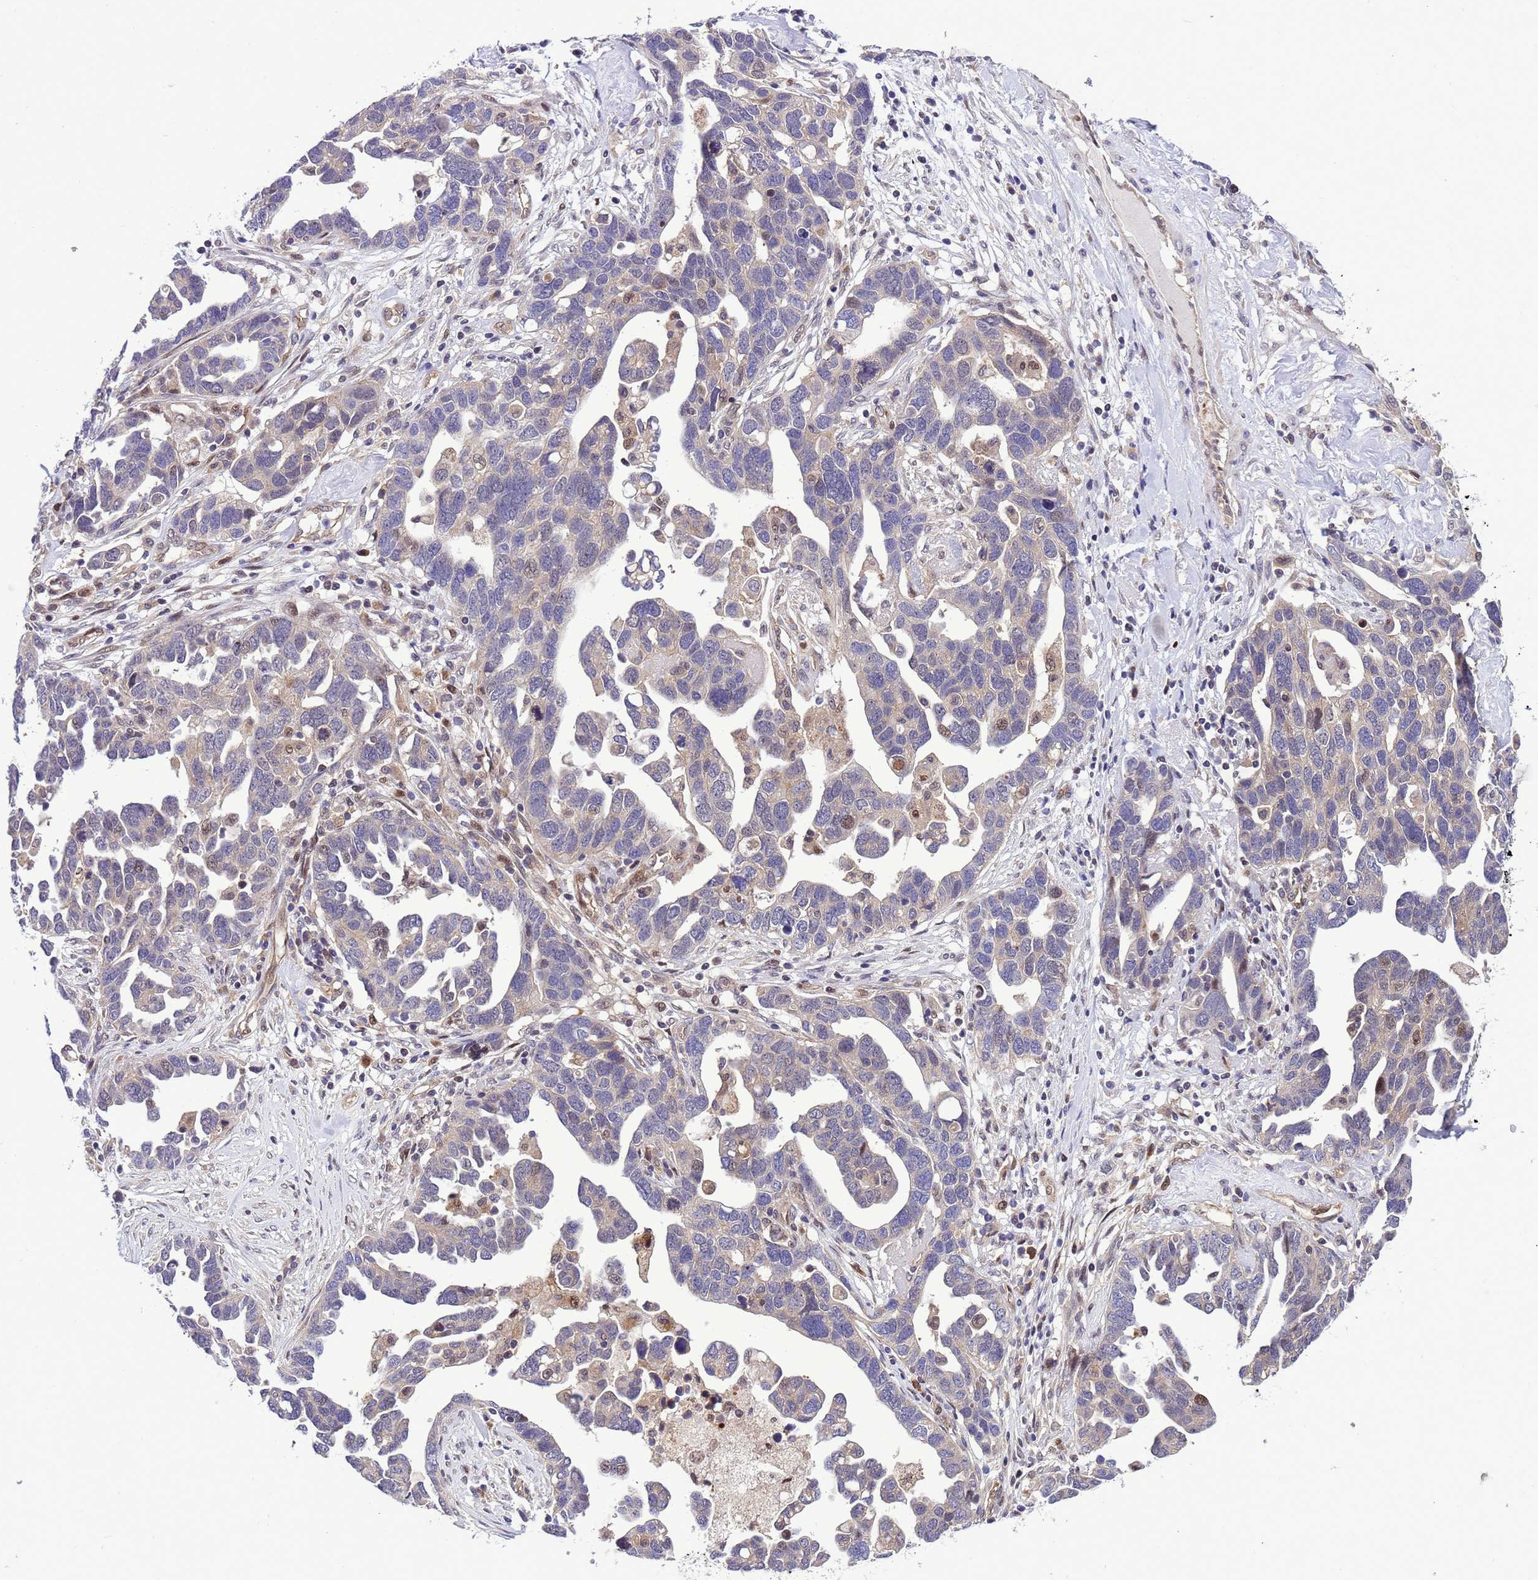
{"staining": {"intensity": "moderate", "quantity": "<25%", "location": "nuclear"}, "tissue": "ovarian cancer", "cell_type": "Tumor cells", "image_type": "cancer", "snomed": [{"axis": "morphology", "description": "Cystadenocarcinoma, serous, NOS"}, {"axis": "topography", "description": "Ovary"}], "caption": "Ovarian cancer (serous cystadenocarcinoma) tissue demonstrates moderate nuclear staining in about <25% of tumor cells", "gene": "RASD1", "patient": {"sex": "female", "age": 54}}